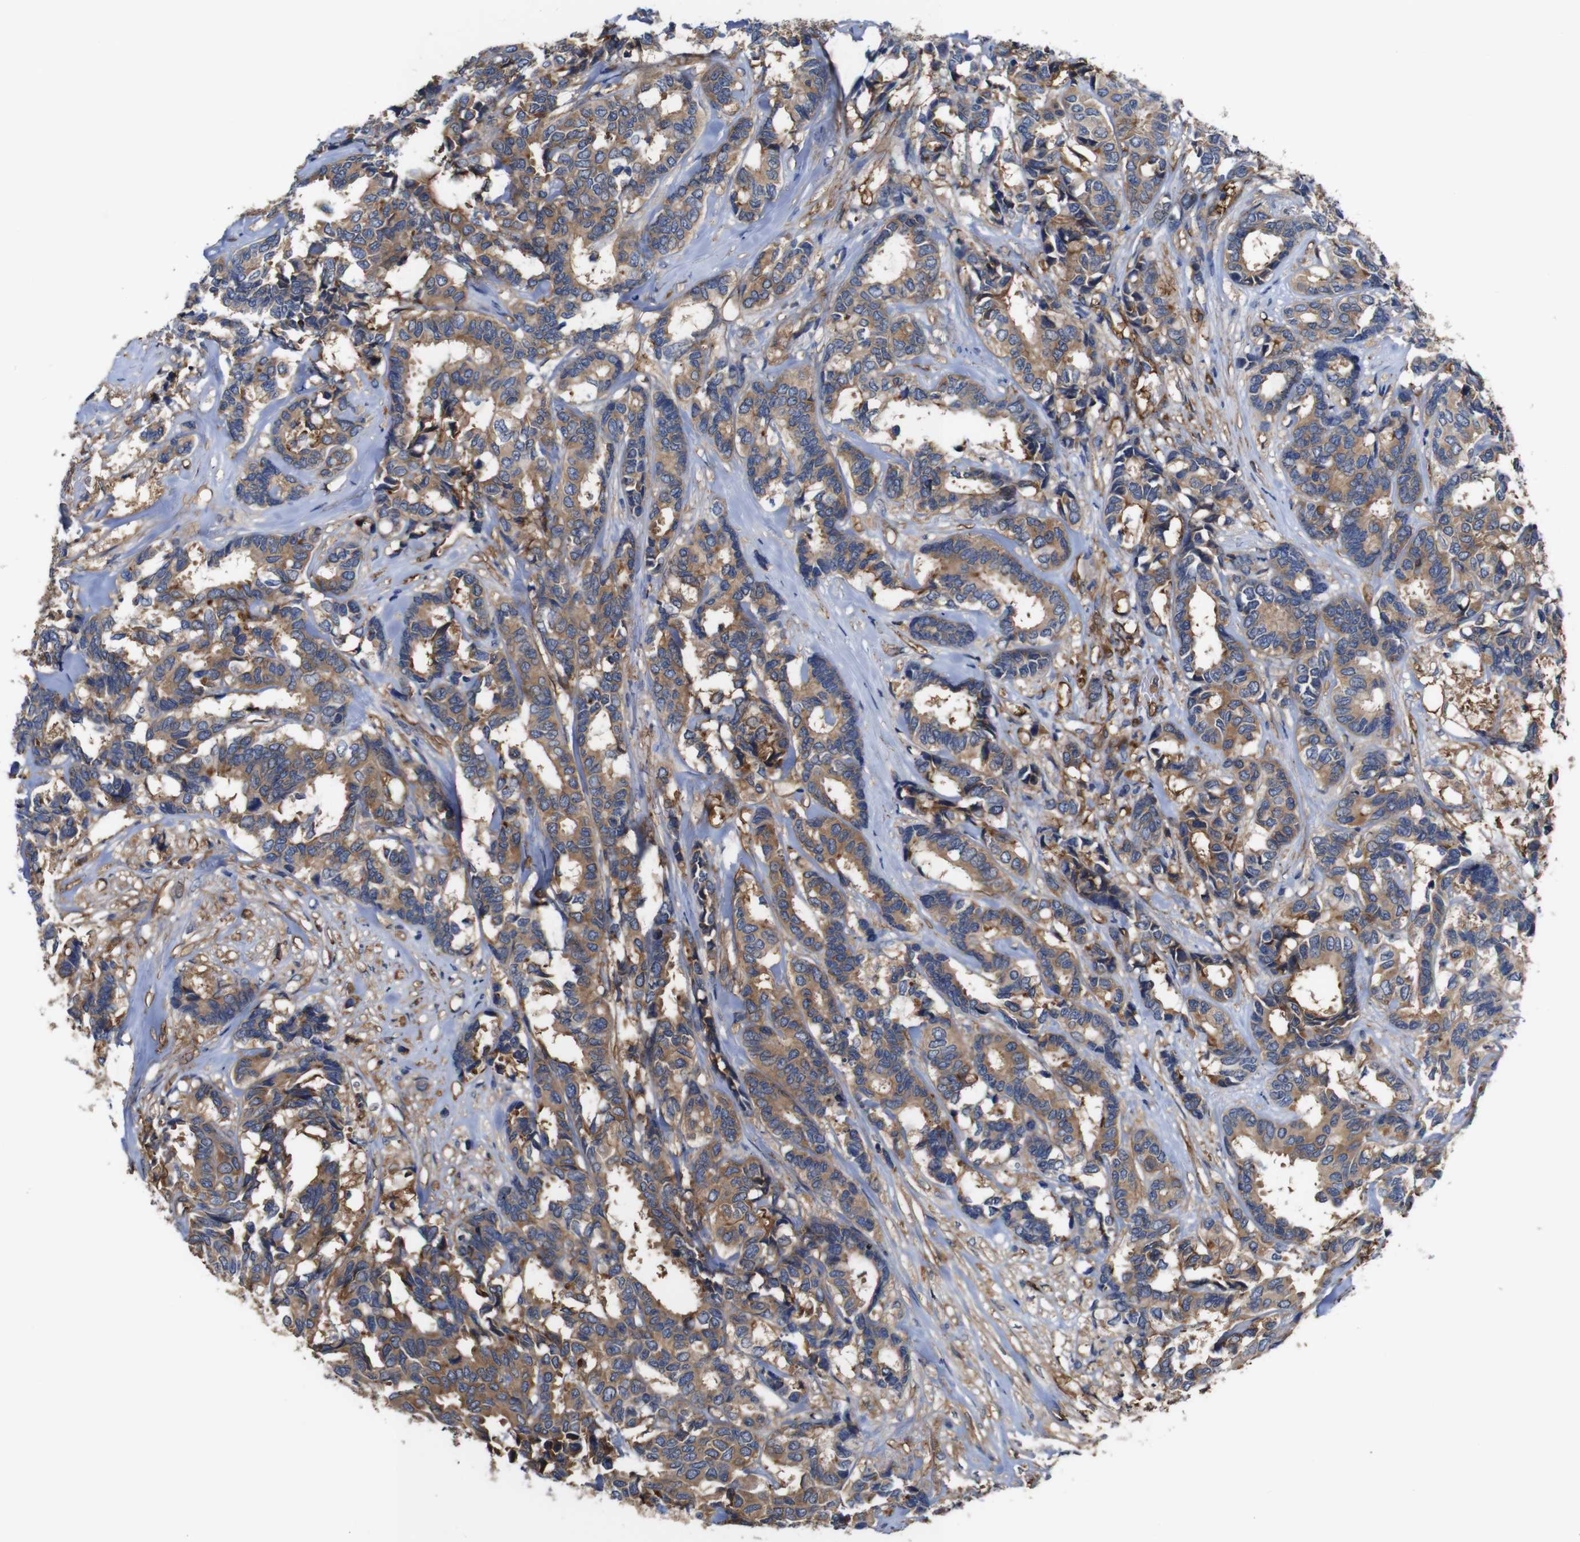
{"staining": {"intensity": "moderate", "quantity": ">75%", "location": "cytoplasmic/membranous"}, "tissue": "breast cancer", "cell_type": "Tumor cells", "image_type": "cancer", "snomed": [{"axis": "morphology", "description": "Duct carcinoma"}, {"axis": "topography", "description": "Breast"}], "caption": "High-magnification brightfield microscopy of invasive ductal carcinoma (breast) stained with DAB (brown) and counterstained with hematoxylin (blue). tumor cells exhibit moderate cytoplasmic/membranous staining is present in about>75% of cells. The protein is shown in brown color, while the nuclei are stained blue.", "gene": "PI4KA", "patient": {"sex": "female", "age": 87}}